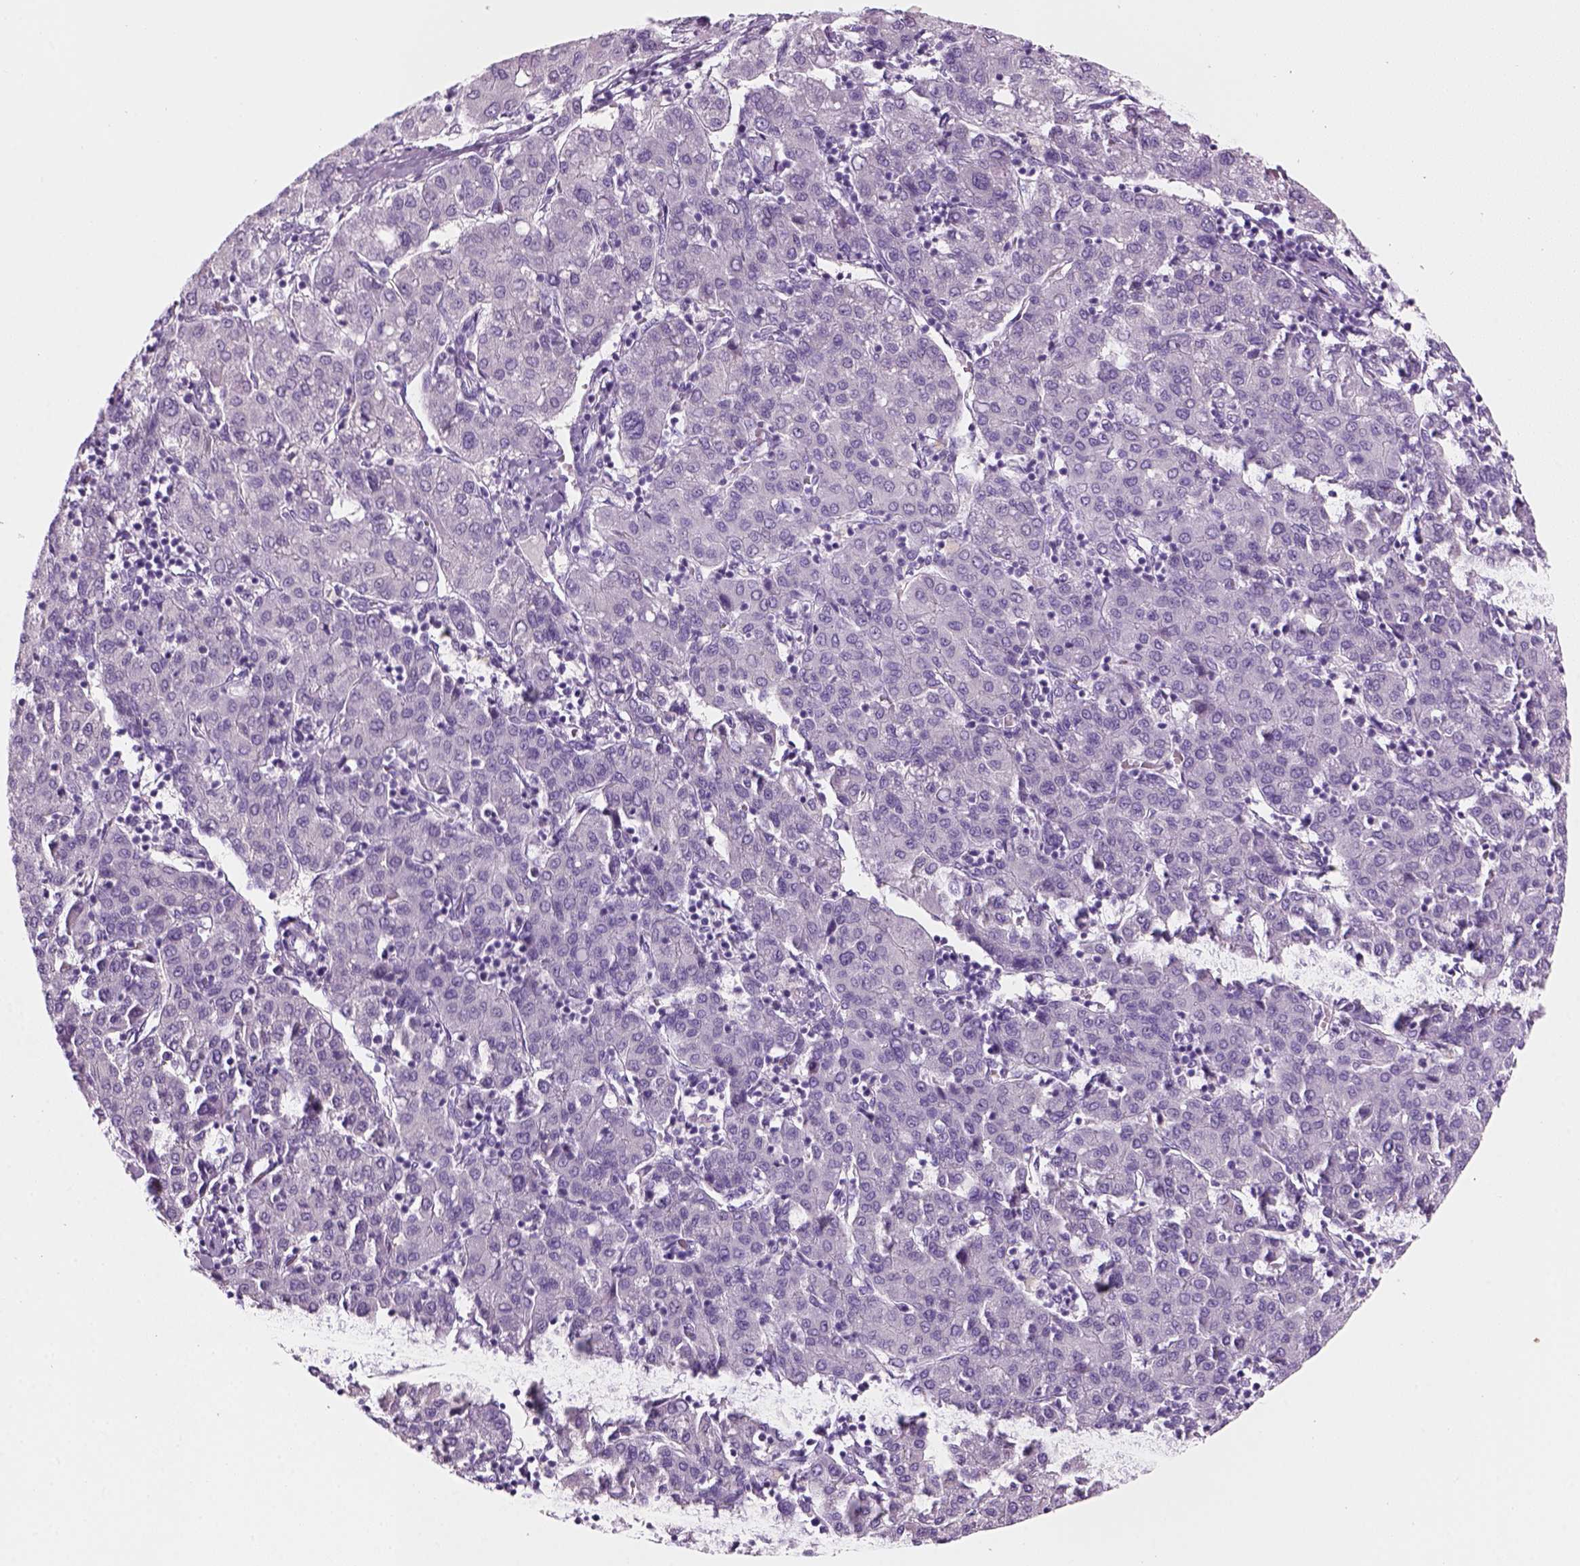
{"staining": {"intensity": "negative", "quantity": "none", "location": "none"}, "tissue": "liver cancer", "cell_type": "Tumor cells", "image_type": "cancer", "snomed": [{"axis": "morphology", "description": "Carcinoma, Hepatocellular, NOS"}, {"axis": "topography", "description": "Liver"}], "caption": "IHC of hepatocellular carcinoma (liver) reveals no staining in tumor cells.", "gene": "KRTAP11-1", "patient": {"sex": "male", "age": 65}}